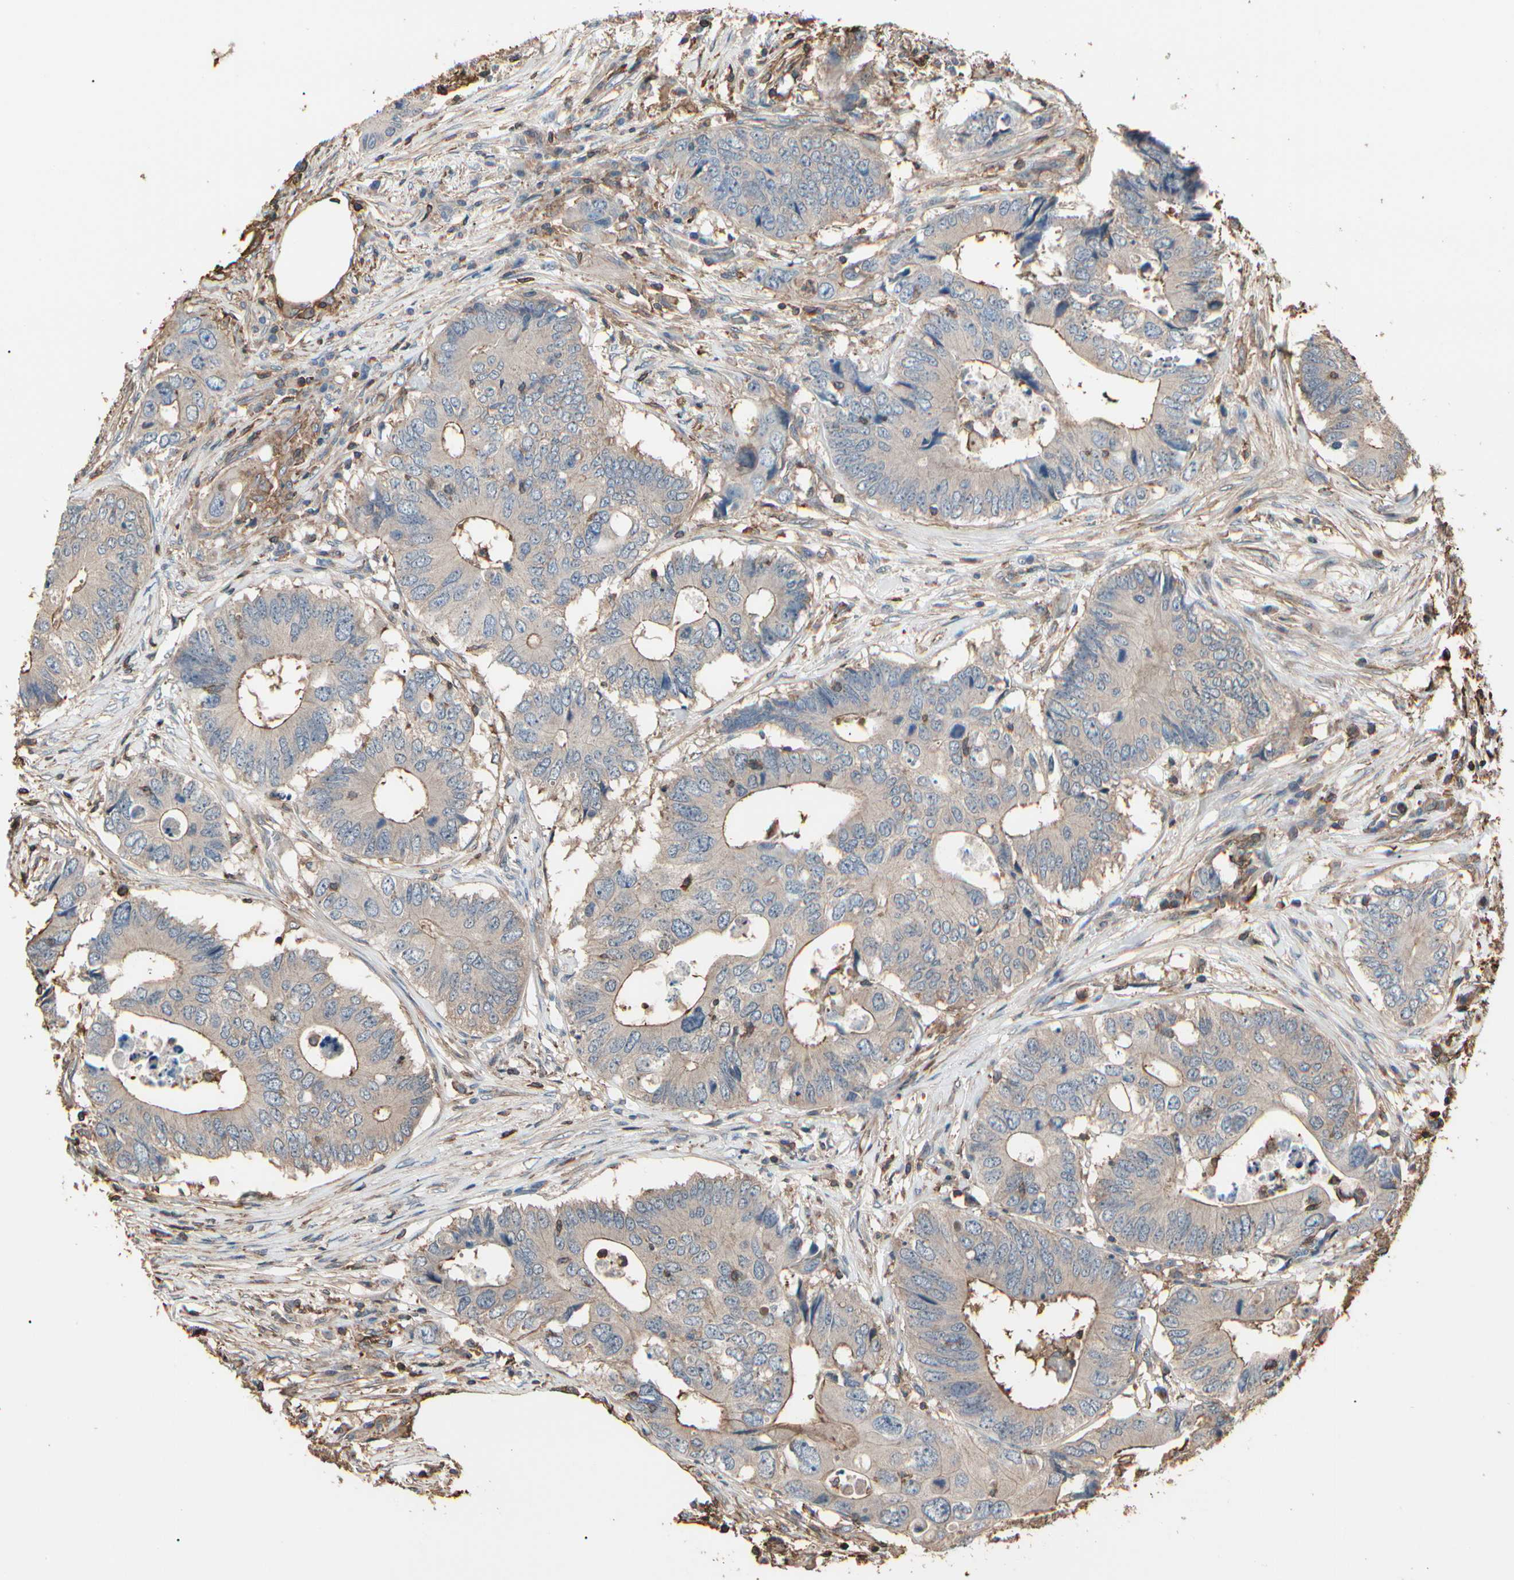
{"staining": {"intensity": "weak", "quantity": "25%-75%", "location": "cytoplasmic/membranous"}, "tissue": "colorectal cancer", "cell_type": "Tumor cells", "image_type": "cancer", "snomed": [{"axis": "morphology", "description": "Adenocarcinoma, NOS"}, {"axis": "topography", "description": "Colon"}], "caption": "Colorectal adenocarcinoma tissue exhibits weak cytoplasmic/membranous expression in approximately 25%-75% of tumor cells", "gene": "MAPK13", "patient": {"sex": "male", "age": 71}}